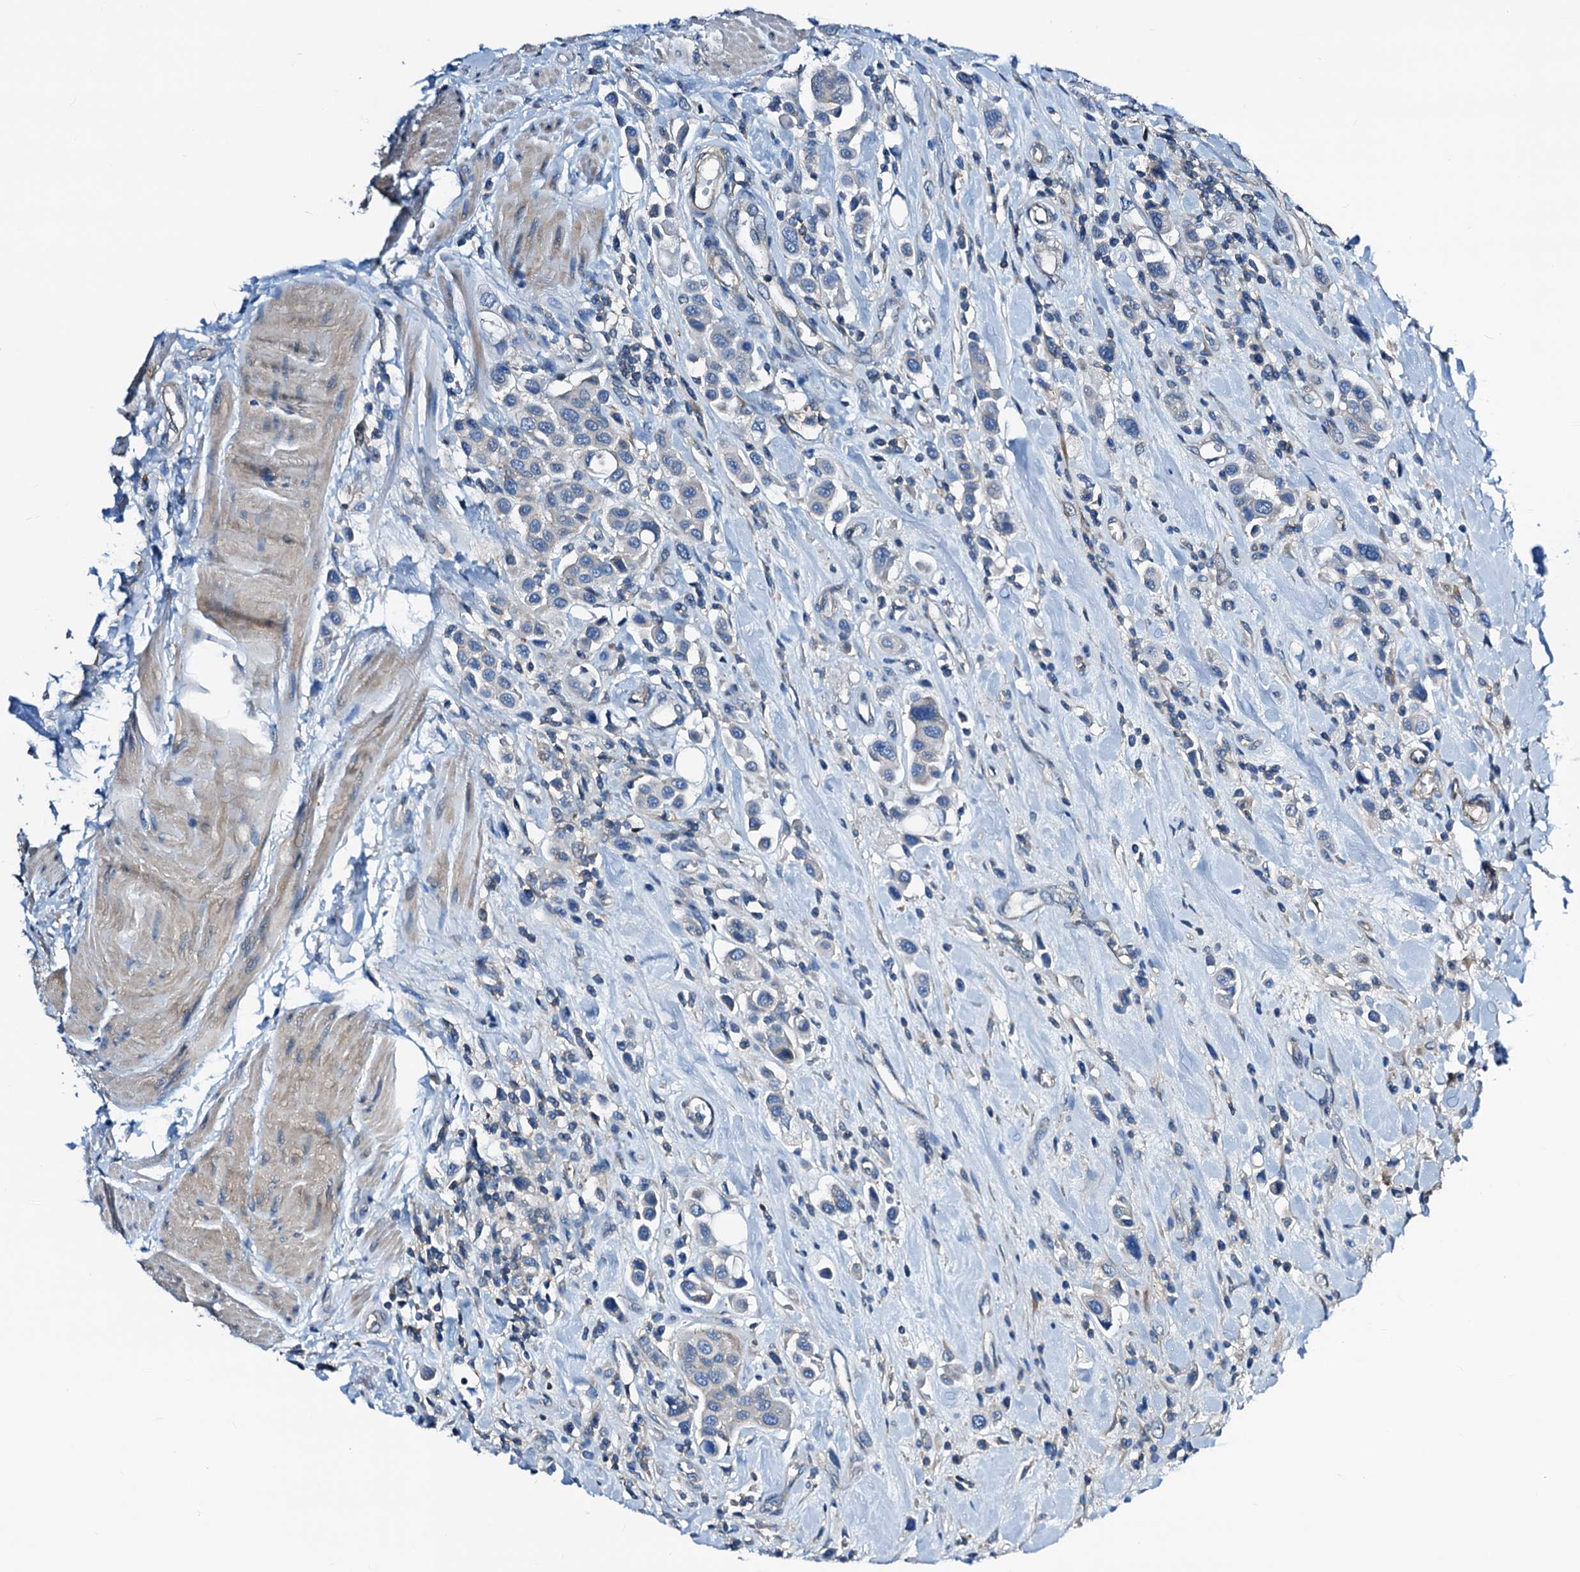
{"staining": {"intensity": "negative", "quantity": "none", "location": "none"}, "tissue": "urothelial cancer", "cell_type": "Tumor cells", "image_type": "cancer", "snomed": [{"axis": "morphology", "description": "Urothelial carcinoma, High grade"}, {"axis": "topography", "description": "Urinary bladder"}], "caption": "The image displays no significant staining in tumor cells of urothelial cancer.", "gene": "GCOM1", "patient": {"sex": "male", "age": 50}}